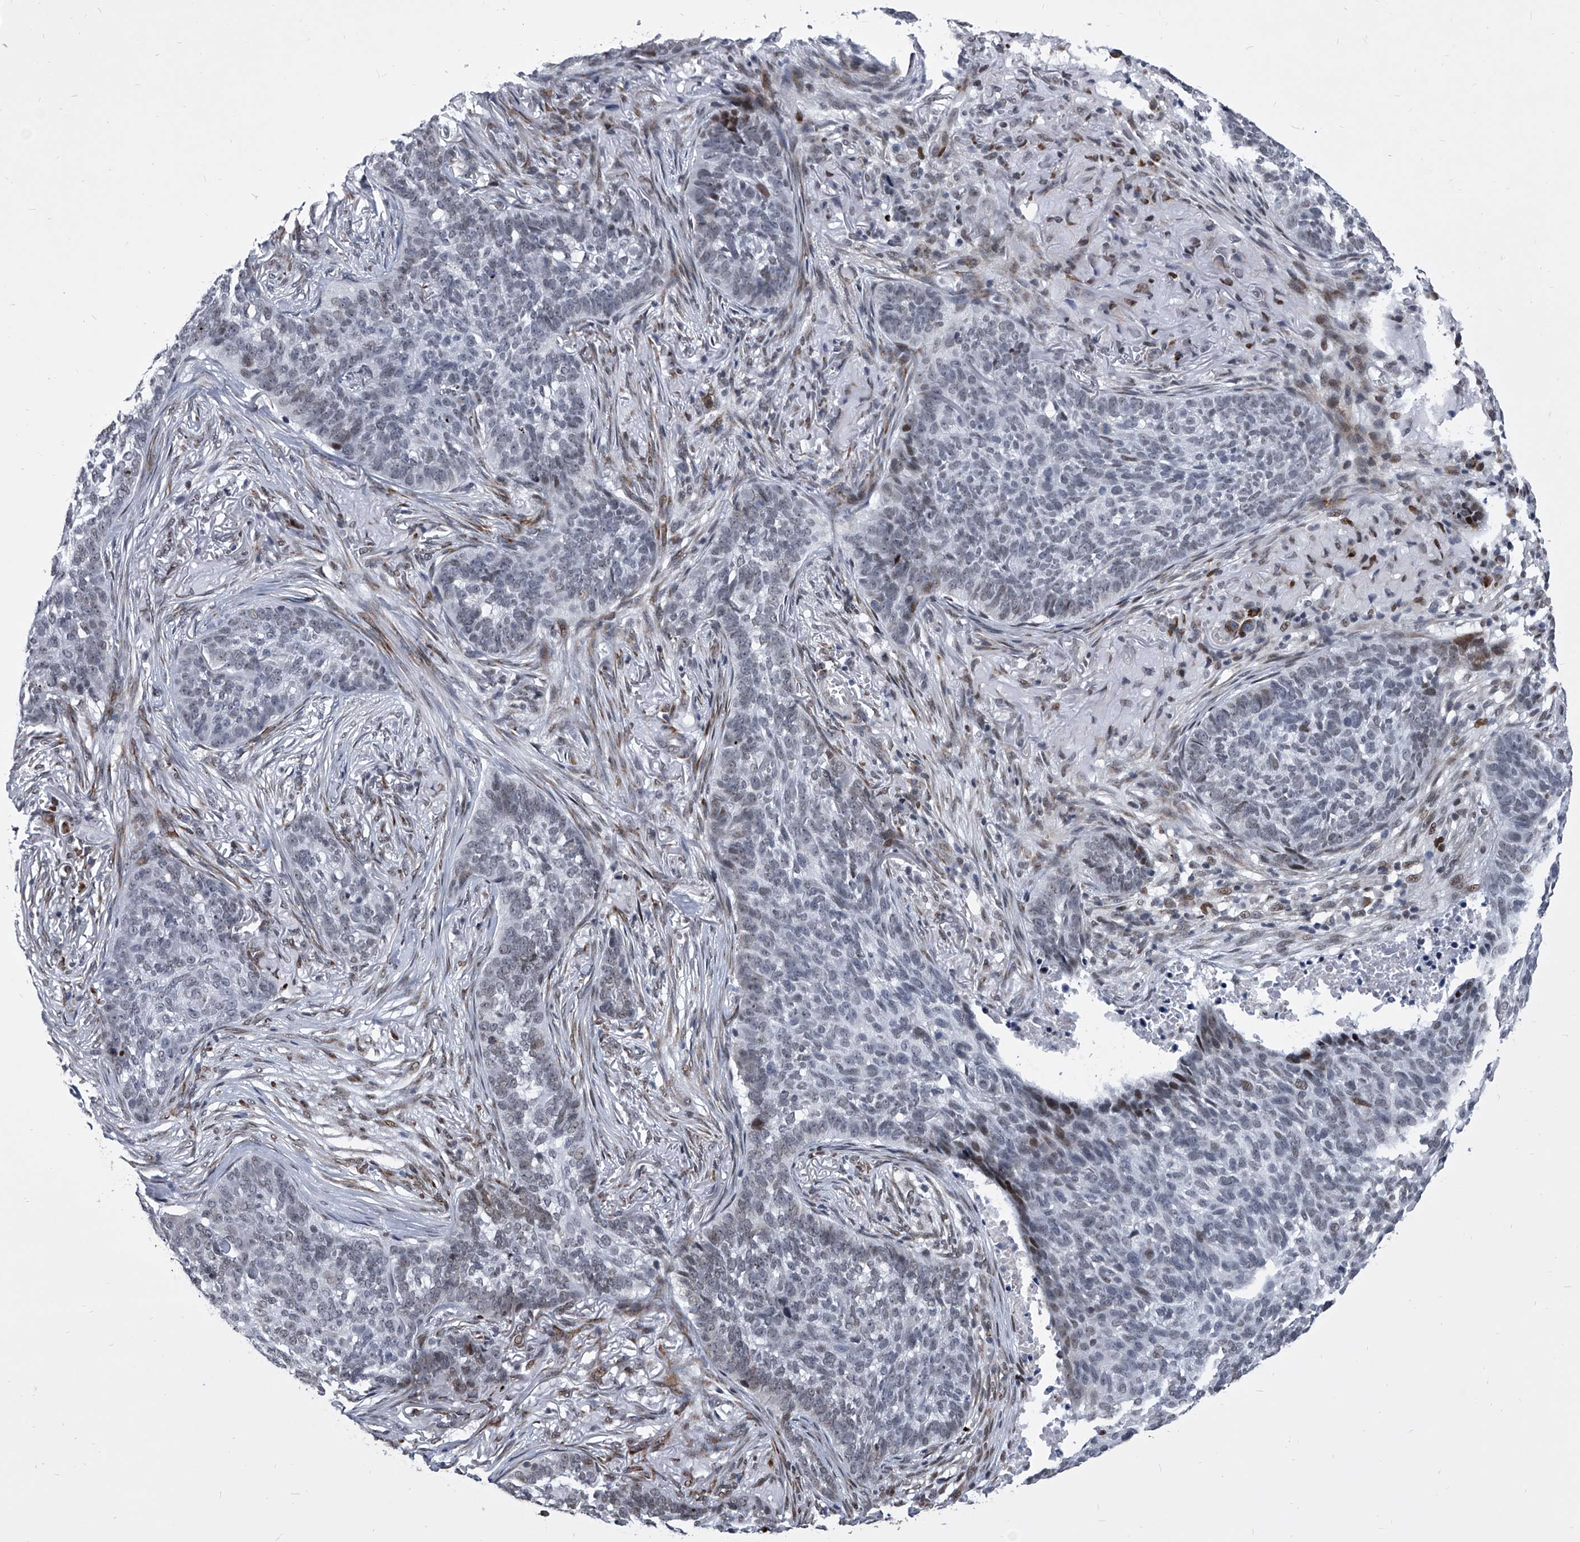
{"staining": {"intensity": "weak", "quantity": "<25%", "location": "nuclear"}, "tissue": "skin cancer", "cell_type": "Tumor cells", "image_type": "cancer", "snomed": [{"axis": "morphology", "description": "Basal cell carcinoma"}, {"axis": "topography", "description": "Skin"}], "caption": "Immunohistochemistry of human skin cancer (basal cell carcinoma) displays no positivity in tumor cells.", "gene": "CMTR1", "patient": {"sex": "male", "age": 85}}